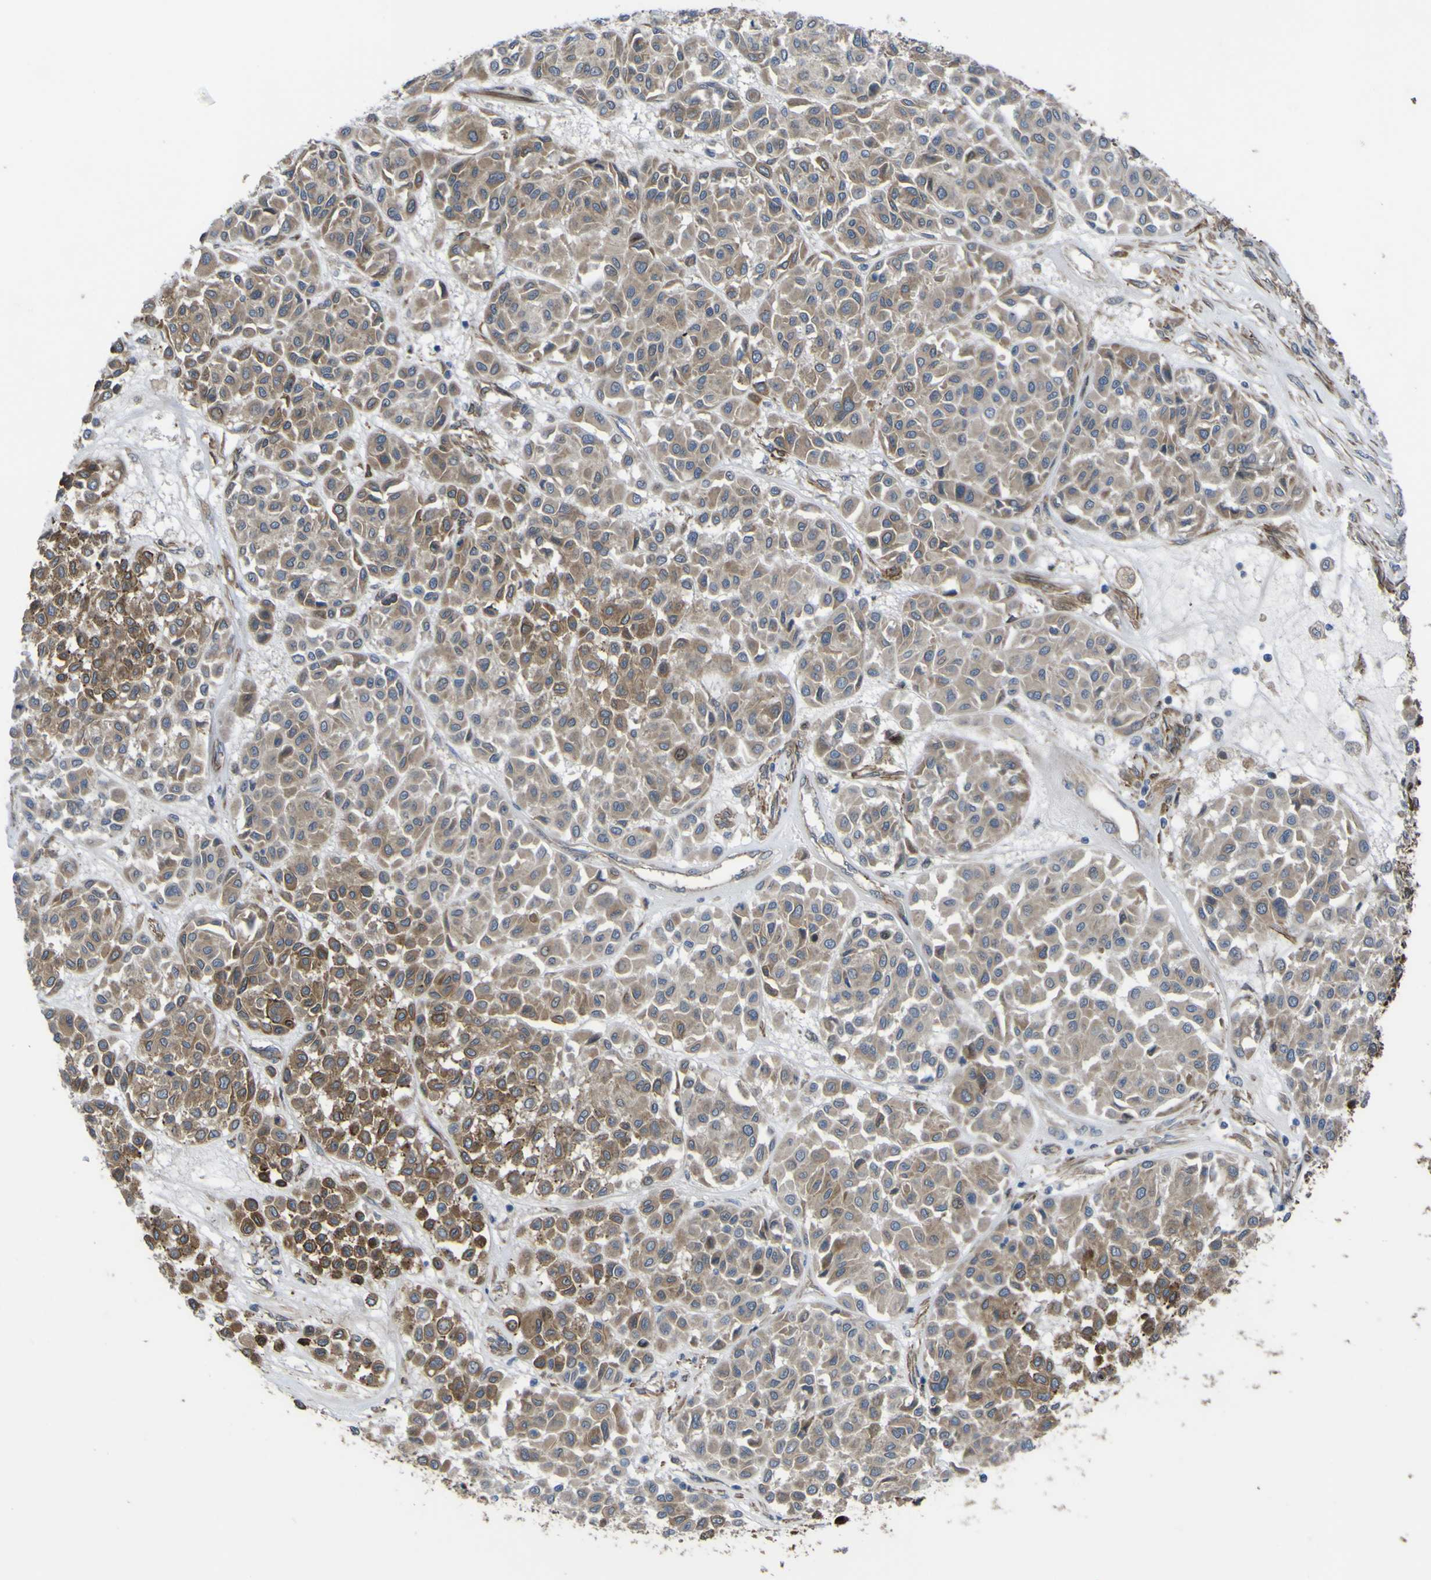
{"staining": {"intensity": "moderate", "quantity": "25%-75%", "location": "cytoplasmic/membranous"}, "tissue": "melanoma", "cell_type": "Tumor cells", "image_type": "cancer", "snomed": [{"axis": "morphology", "description": "Malignant melanoma, Metastatic site"}, {"axis": "topography", "description": "Soft tissue"}], "caption": "Immunohistochemical staining of human melanoma displays moderate cytoplasmic/membranous protein expression in approximately 25%-75% of tumor cells. The protein of interest is stained brown, and the nuclei are stained in blue (DAB IHC with brightfield microscopy, high magnification).", "gene": "FBXO30", "patient": {"sex": "male", "age": 41}}